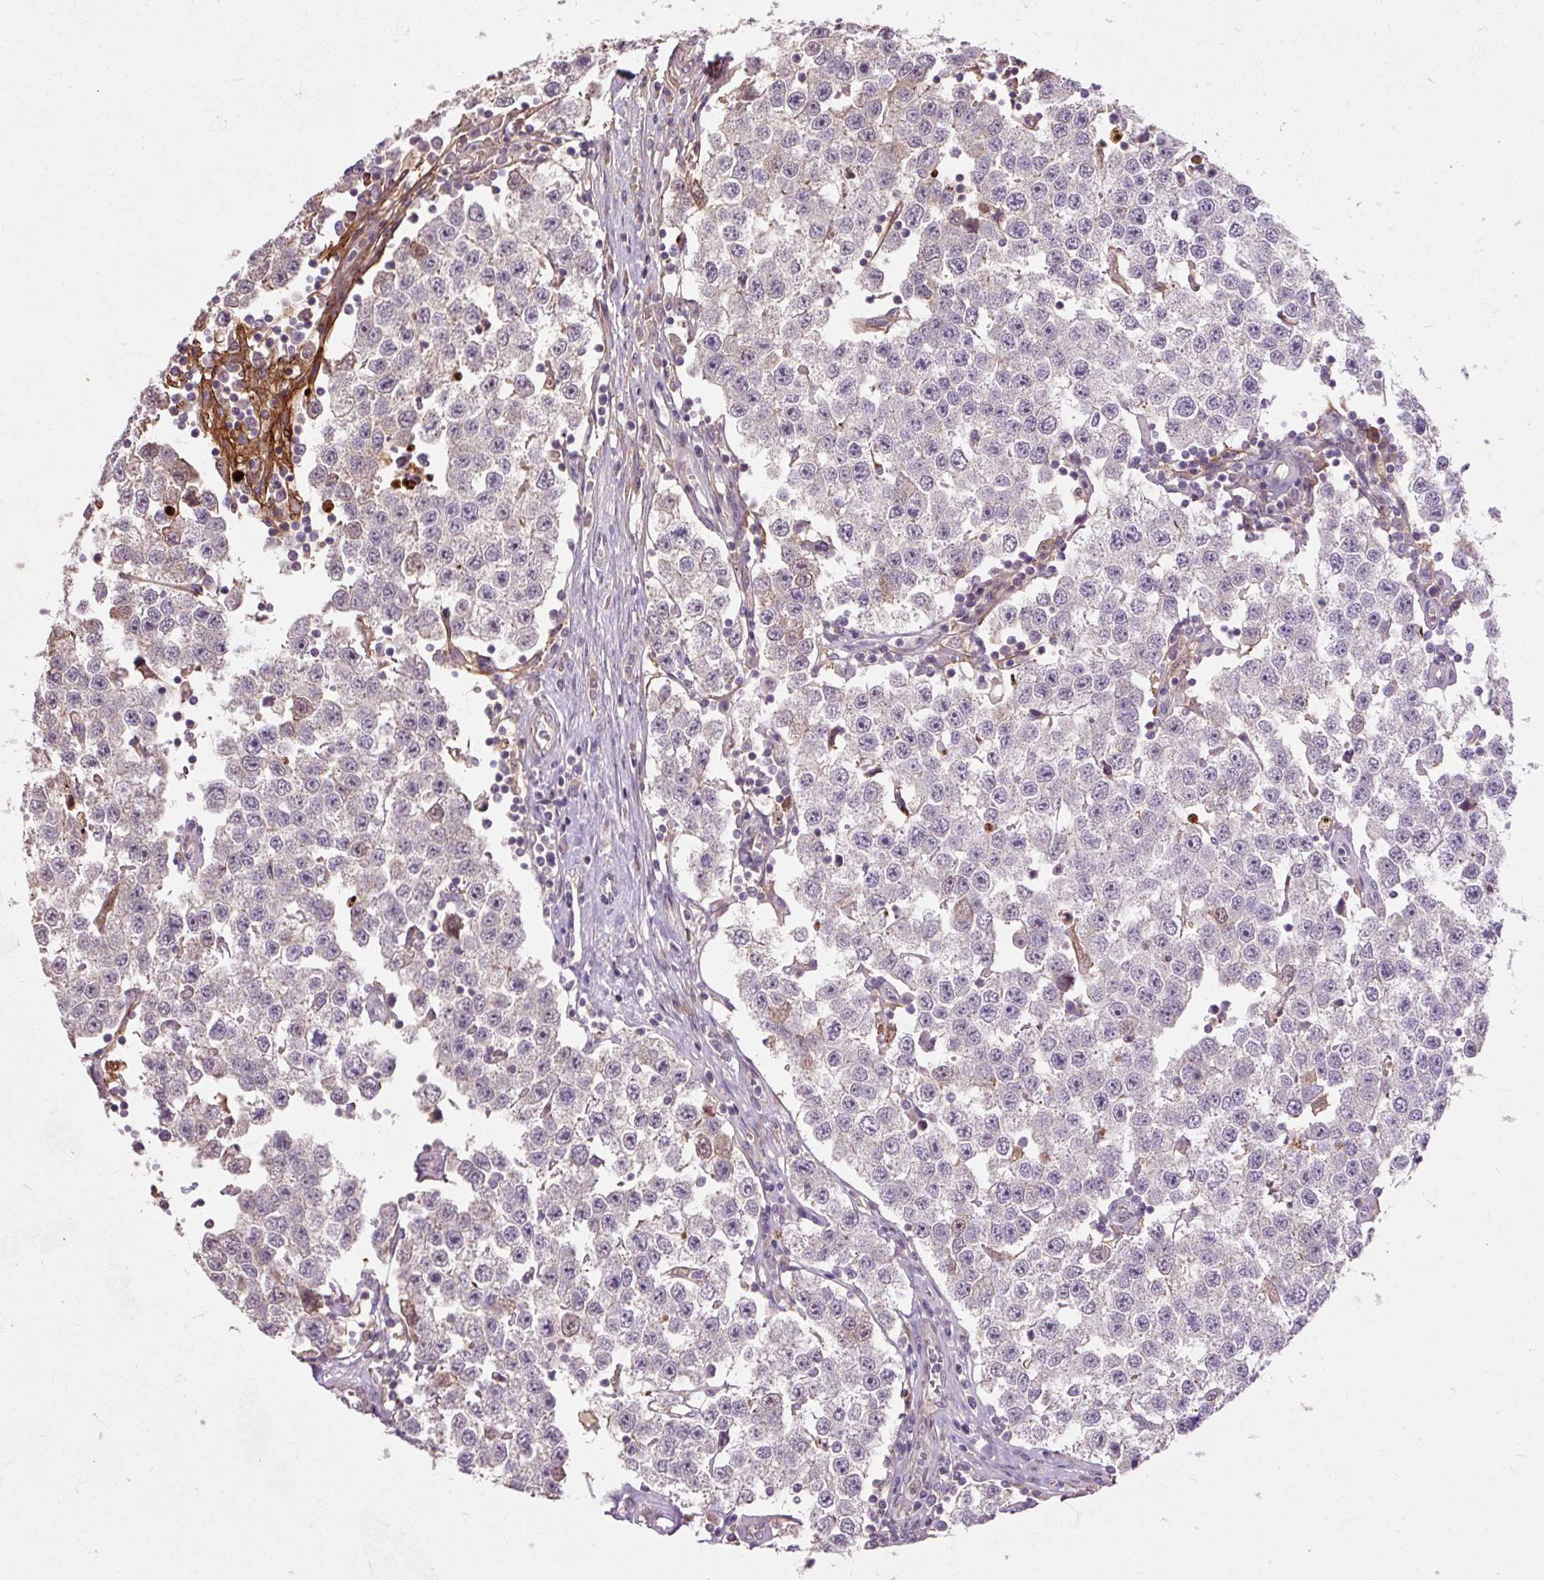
{"staining": {"intensity": "negative", "quantity": "none", "location": "none"}, "tissue": "testis cancer", "cell_type": "Tumor cells", "image_type": "cancer", "snomed": [{"axis": "morphology", "description": "Seminoma, NOS"}, {"axis": "topography", "description": "Testis"}], "caption": "DAB immunohistochemical staining of testis cancer displays no significant staining in tumor cells.", "gene": "PRIMPOL", "patient": {"sex": "male", "age": 34}}